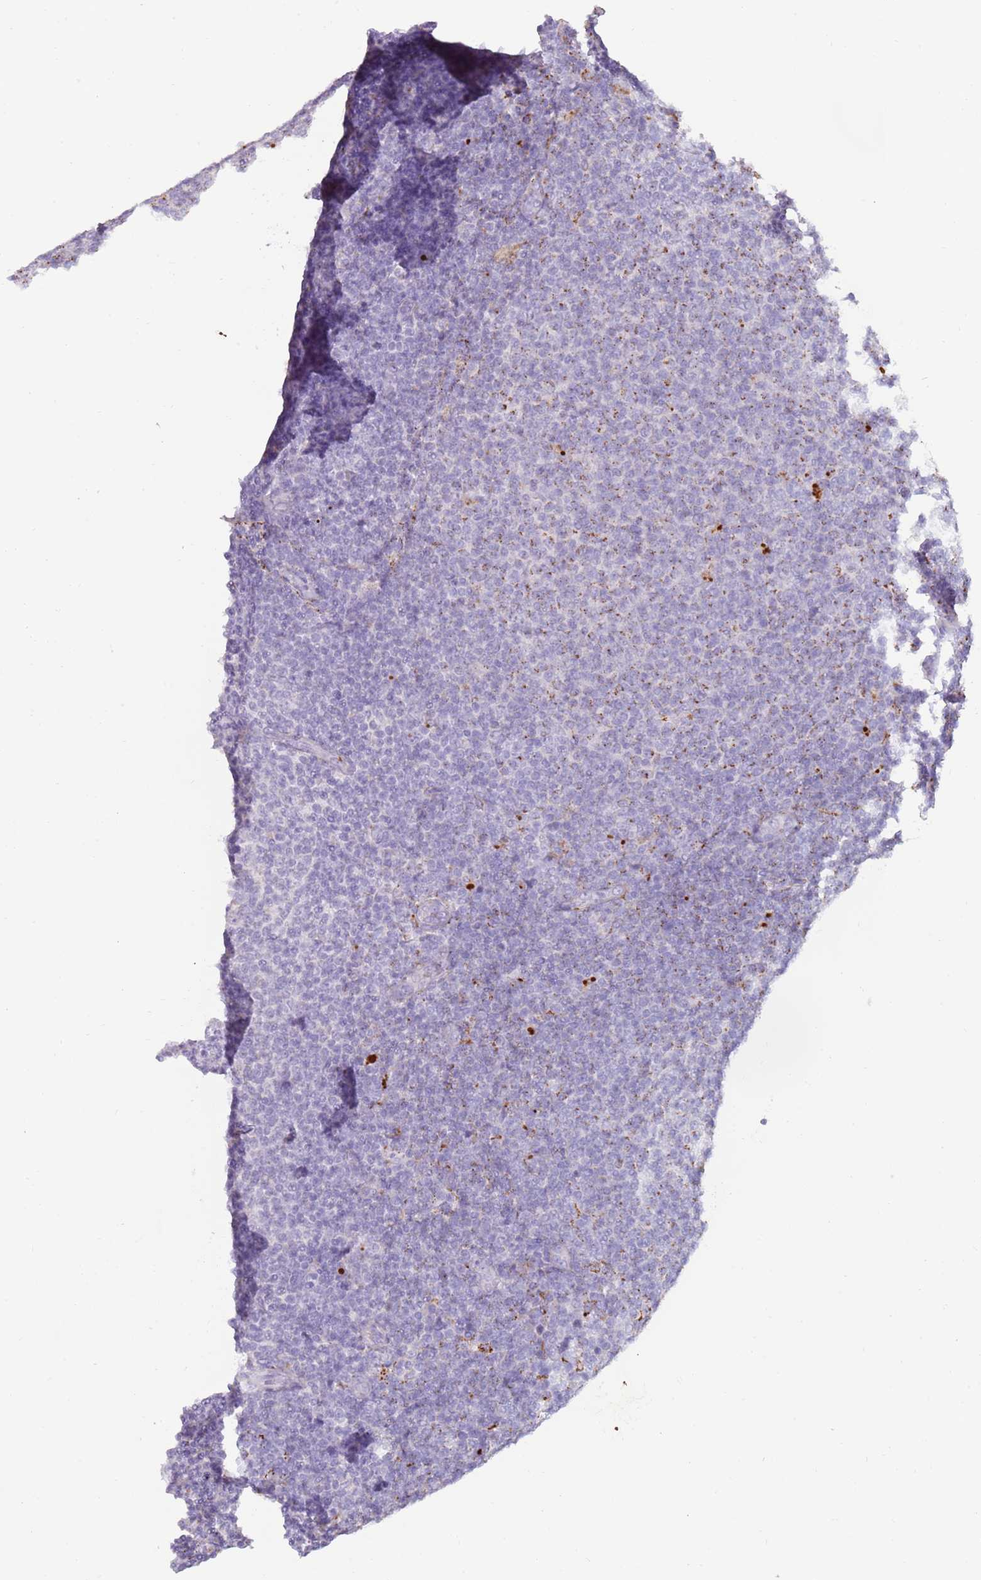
{"staining": {"intensity": "negative", "quantity": "none", "location": "none"}, "tissue": "lymphoma", "cell_type": "Tumor cells", "image_type": "cancer", "snomed": [{"axis": "morphology", "description": "Malignant lymphoma, non-Hodgkin's type, Low grade"}, {"axis": "topography", "description": "Lymph node"}], "caption": "Micrograph shows no protein expression in tumor cells of low-grade malignant lymphoma, non-Hodgkin's type tissue.", "gene": "NWD2", "patient": {"sex": "male", "age": 66}}